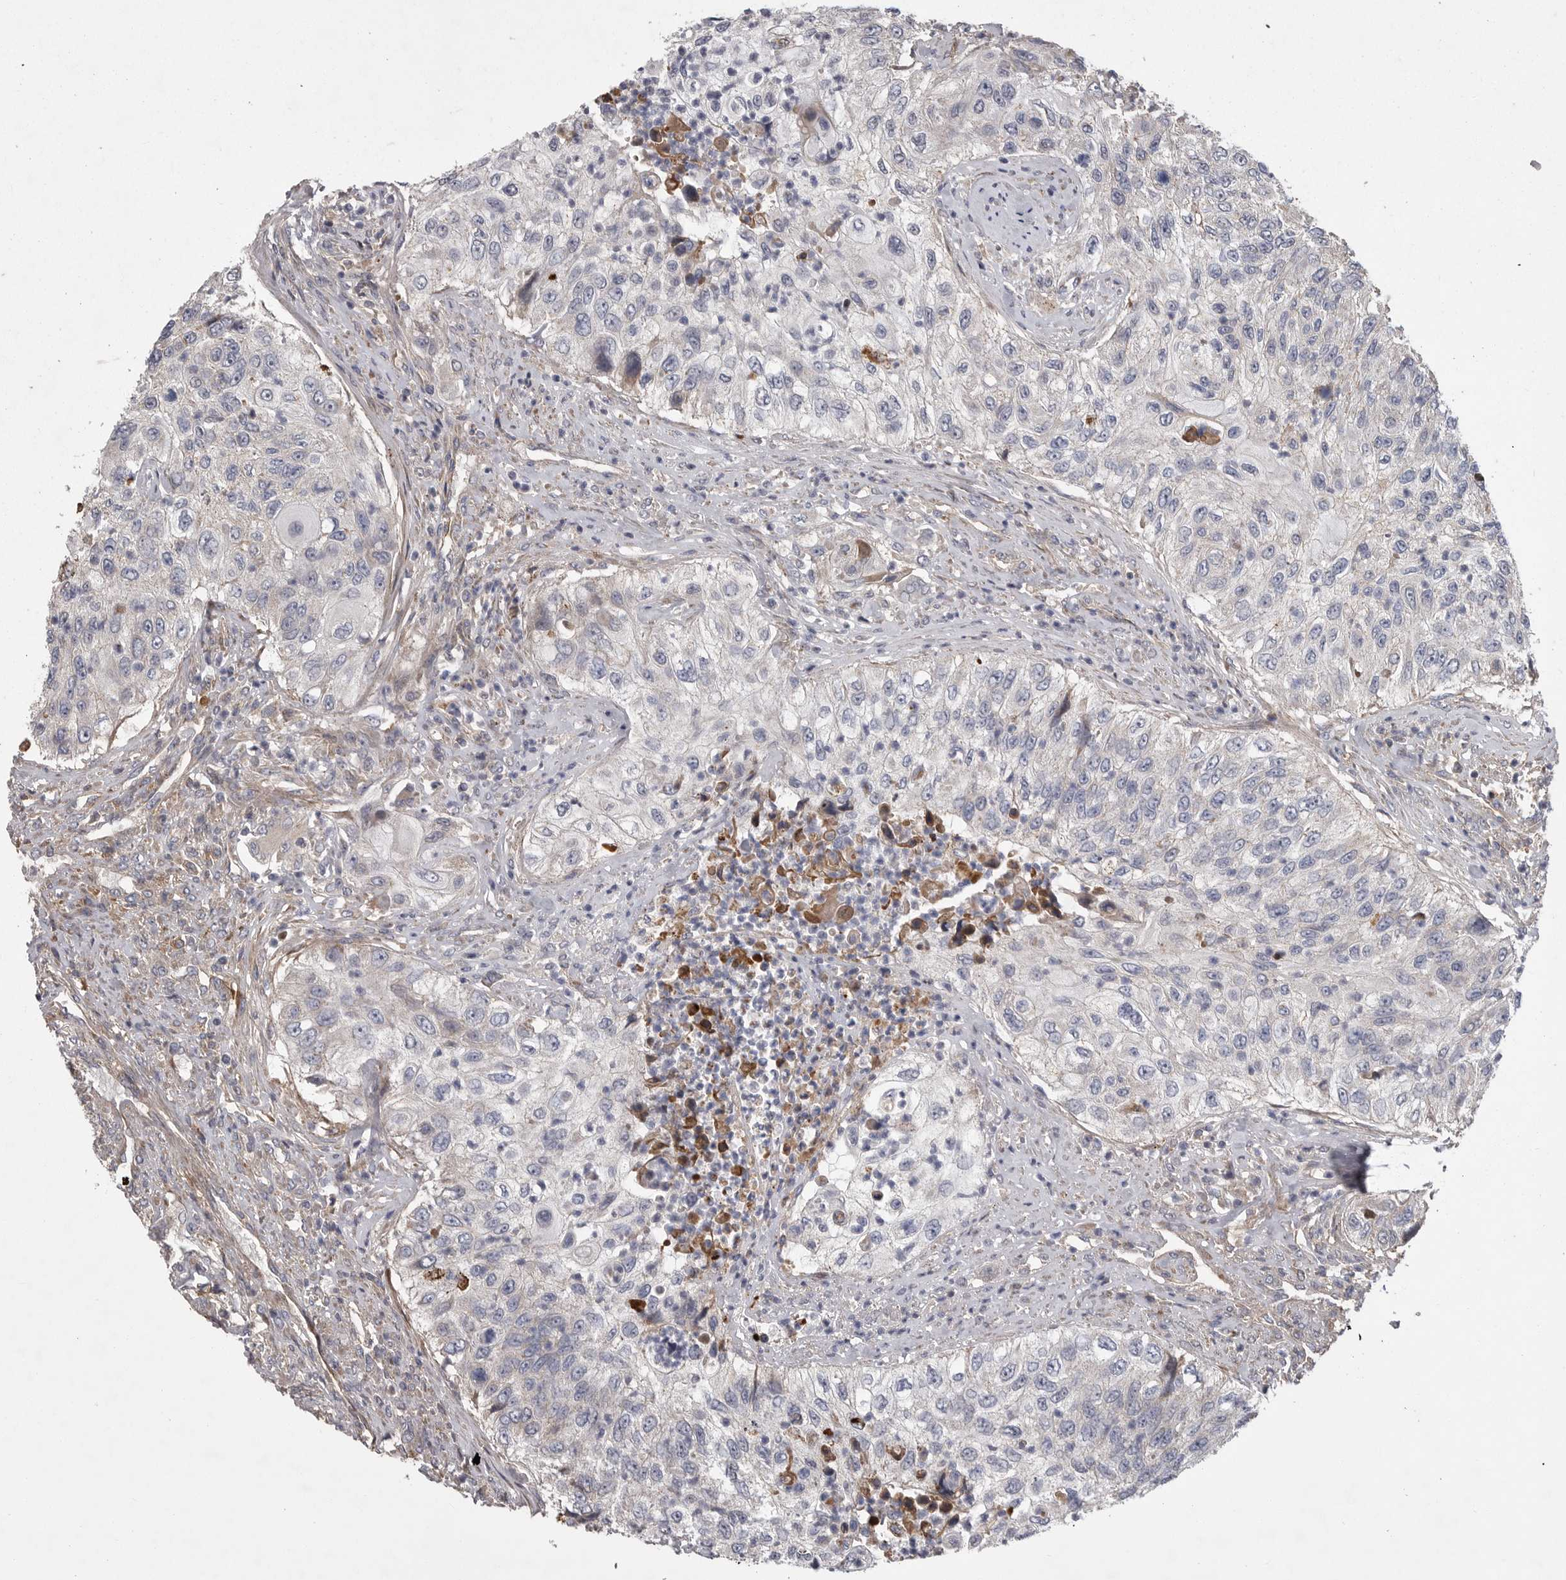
{"staining": {"intensity": "negative", "quantity": "none", "location": "none"}, "tissue": "urothelial cancer", "cell_type": "Tumor cells", "image_type": "cancer", "snomed": [{"axis": "morphology", "description": "Urothelial carcinoma, High grade"}, {"axis": "topography", "description": "Urinary bladder"}], "caption": "This is an immunohistochemistry (IHC) photomicrograph of human high-grade urothelial carcinoma. There is no positivity in tumor cells.", "gene": "CRP", "patient": {"sex": "female", "age": 60}}